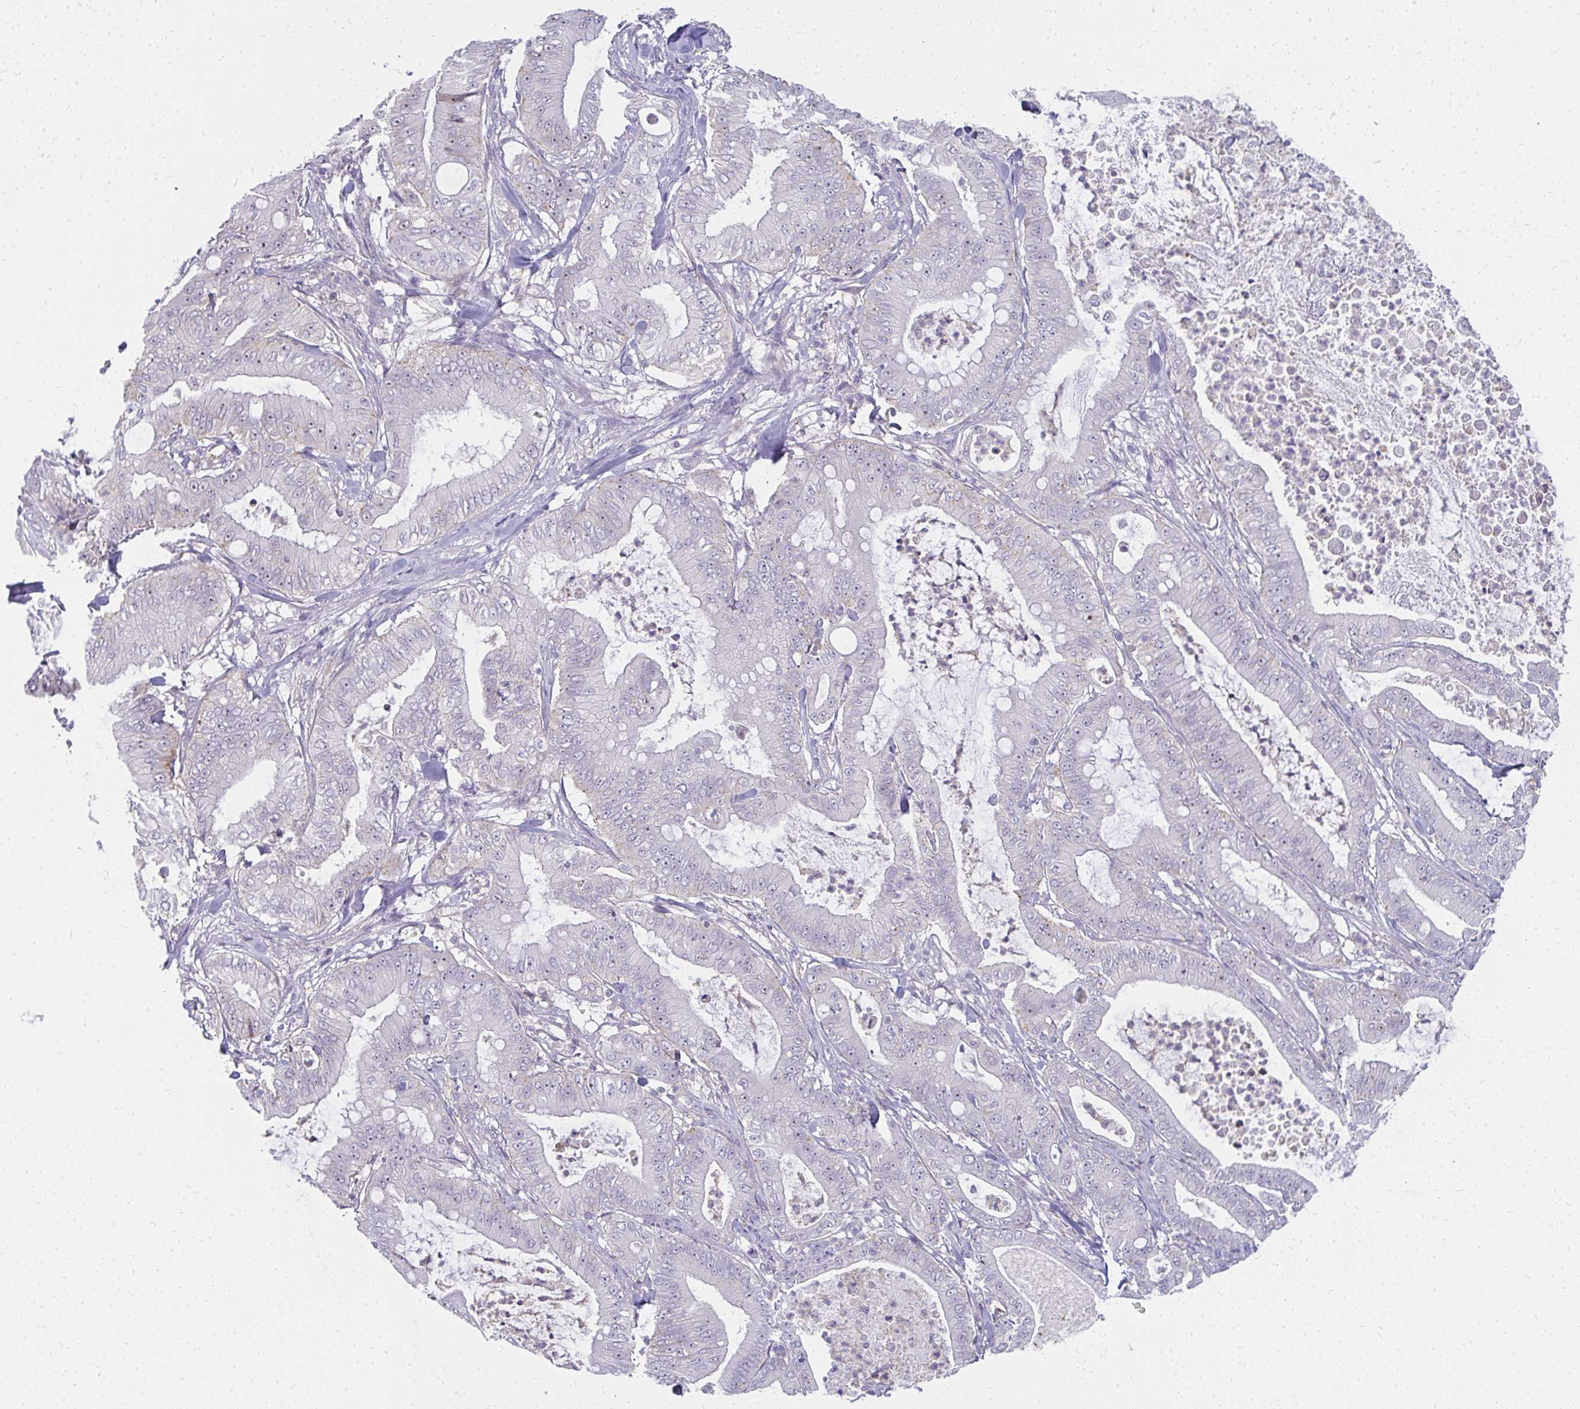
{"staining": {"intensity": "weak", "quantity": "<25%", "location": "nuclear"}, "tissue": "pancreatic cancer", "cell_type": "Tumor cells", "image_type": "cancer", "snomed": [{"axis": "morphology", "description": "Adenocarcinoma, NOS"}, {"axis": "topography", "description": "Pancreas"}], "caption": "DAB (3,3'-diaminobenzidine) immunohistochemical staining of pancreatic cancer shows no significant expression in tumor cells.", "gene": "FAM9A", "patient": {"sex": "male", "age": 71}}